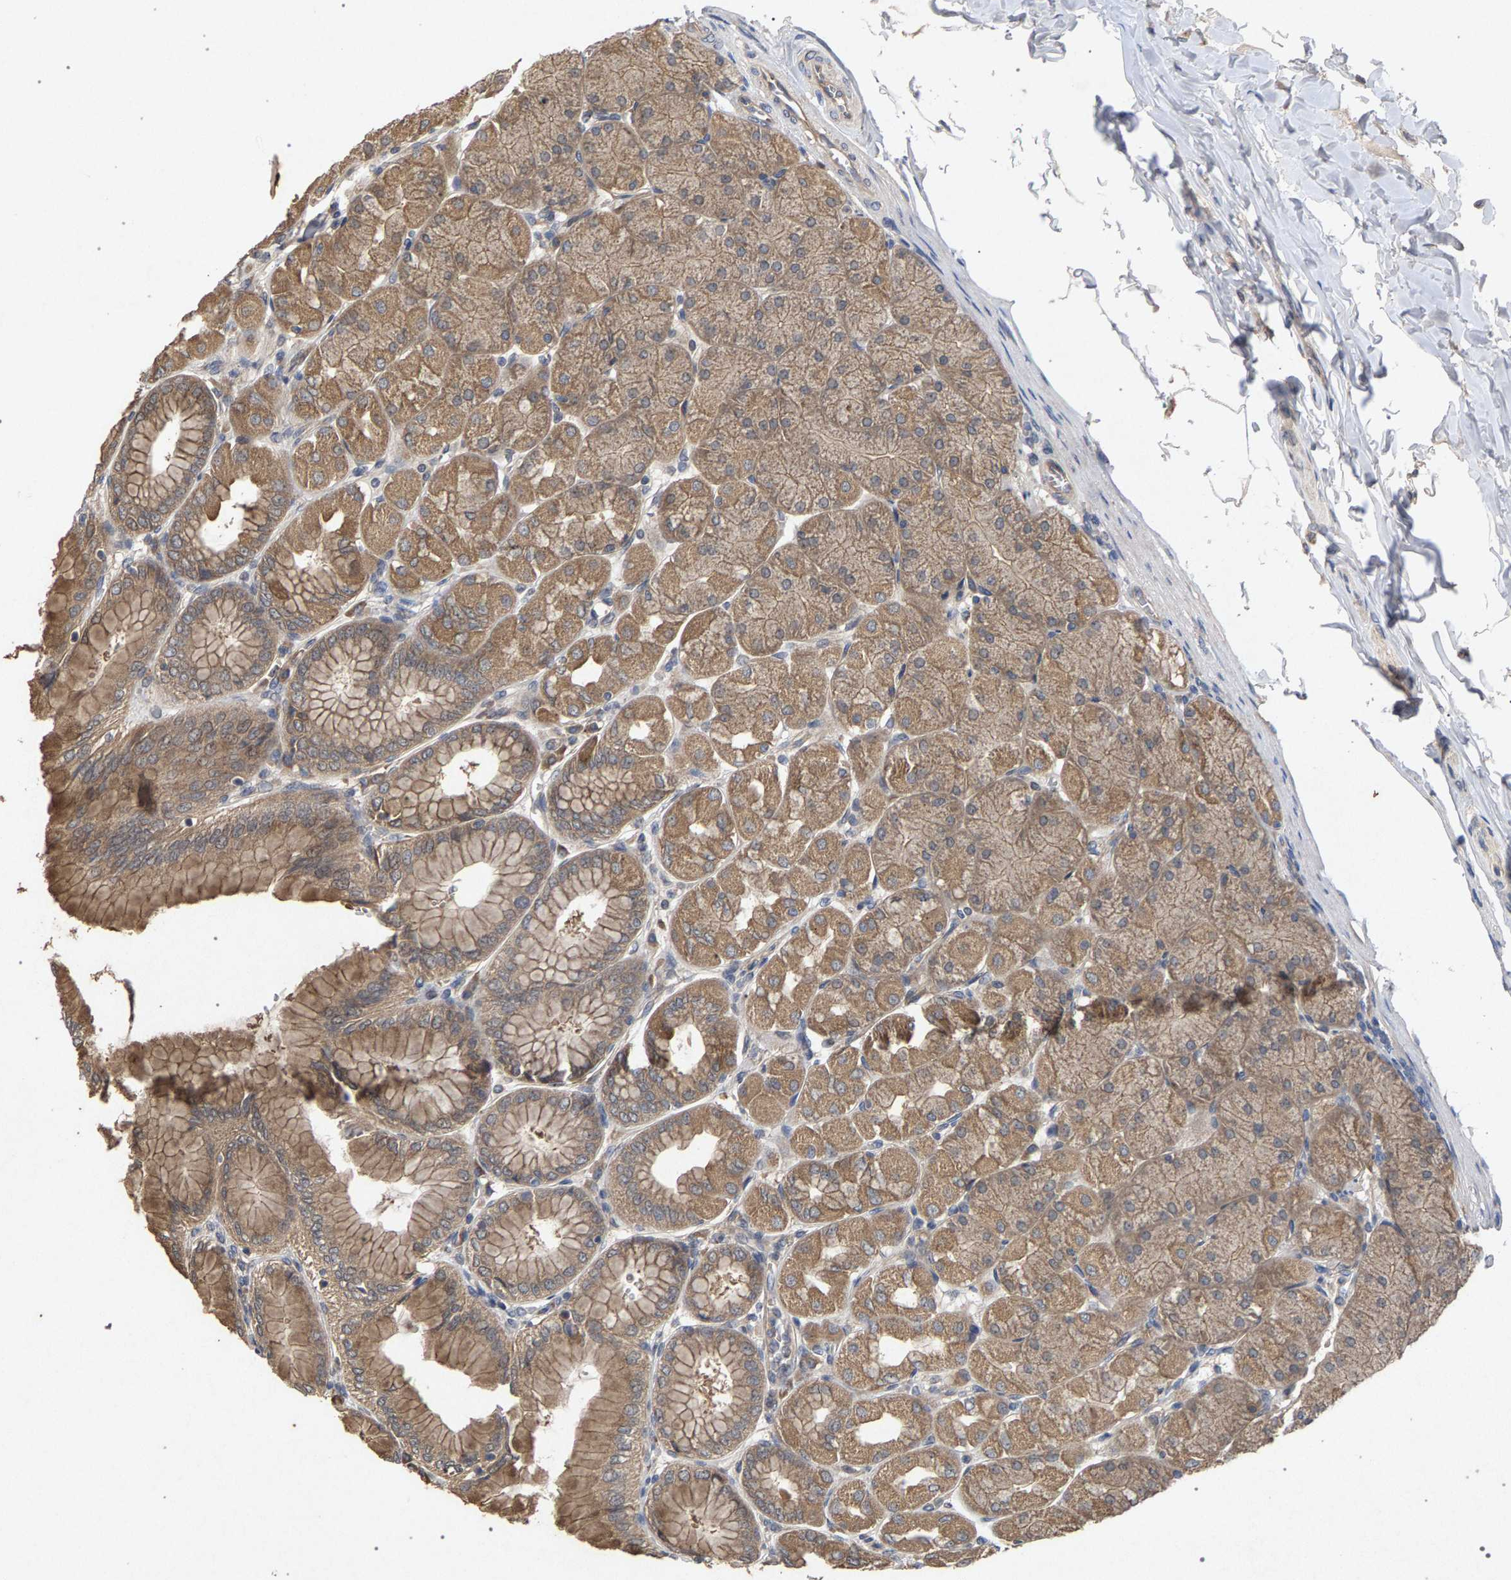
{"staining": {"intensity": "moderate", "quantity": ">75%", "location": "cytoplasmic/membranous"}, "tissue": "stomach", "cell_type": "Glandular cells", "image_type": "normal", "snomed": [{"axis": "morphology", "description": "Normal tissue, NOS"}, {"axis": "topography", "description": "Stomach, upper"}], "caption": "Protein expression analysis of normal human stomach reveals moderate cytoplasmic/membranous staining in about >75% of glandular cells. (brown staining indicates protein expression, while blue staining denotes nuclei).", "gene": "SLC4A4", "patient": {"sex": "female", "age": 56}}